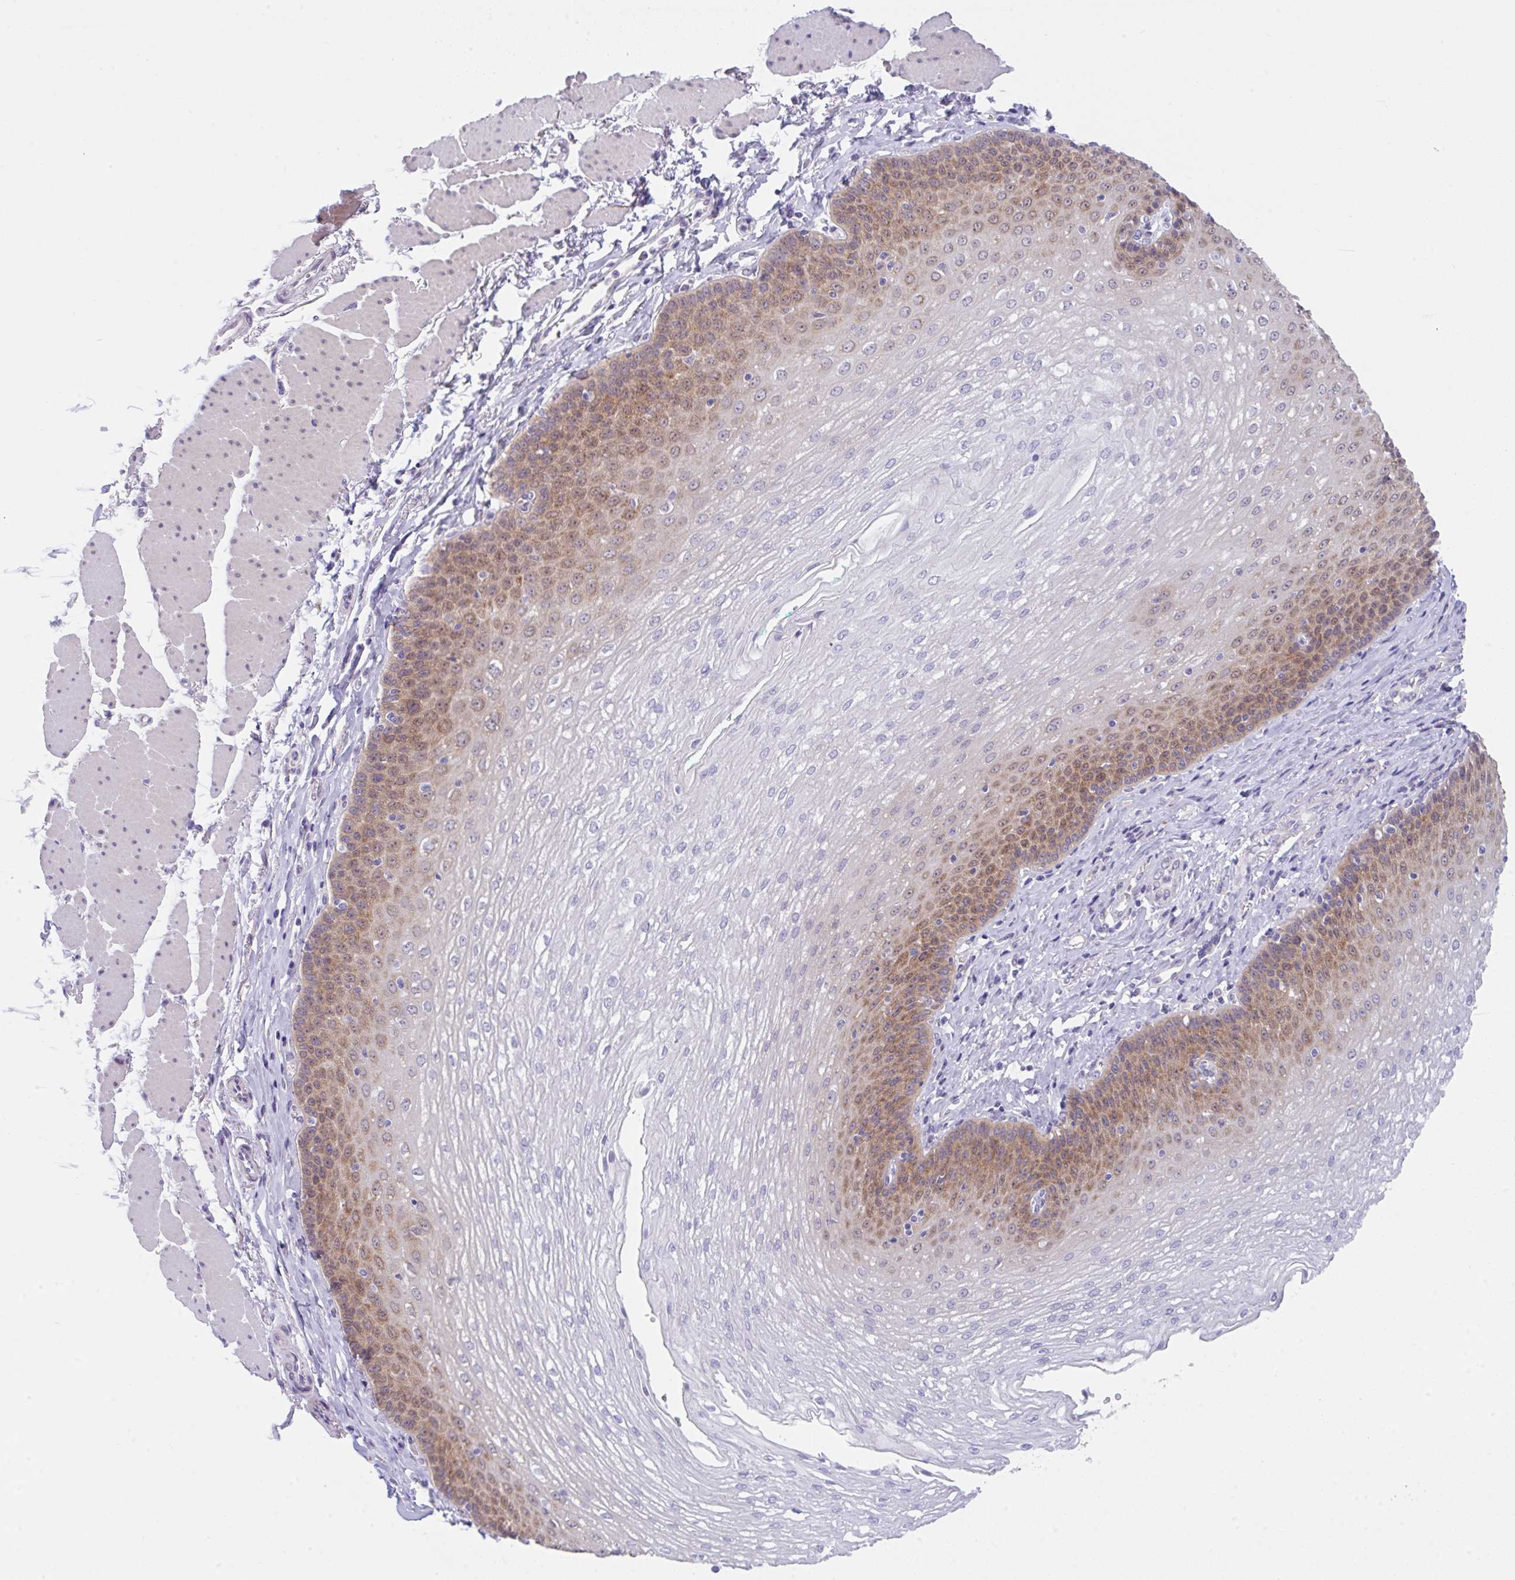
{"staining": {"intensity": "moderate", "quantity": "25%-75%", "location": "cytoplasmic/membranous,nuclear"}, "tissue": "esophagus", "cell_type": "Squamous epithelial cells", "image_type": "normal", "snomed": [{"axis": "morphology", "description": "Normal tissue, NOS"}, {"axis": "topography", "description": "Esophagus"}], "caption": "A high-resolution photomicrograph shows immunohistochemistry staining of benign esophagus, which displays moderate cytoplasmic/membranous,nuclear staining in about 25%-75% of squamous epithelial cells. The staining is performed using DAB (3,3'-diaminobenzidine) brown chromogen to label protein expression. The nuclei are counter-stained blue using hematoxylin.", "gene": "TRAF4", "patient": {"sex": "female", "age": 81}}